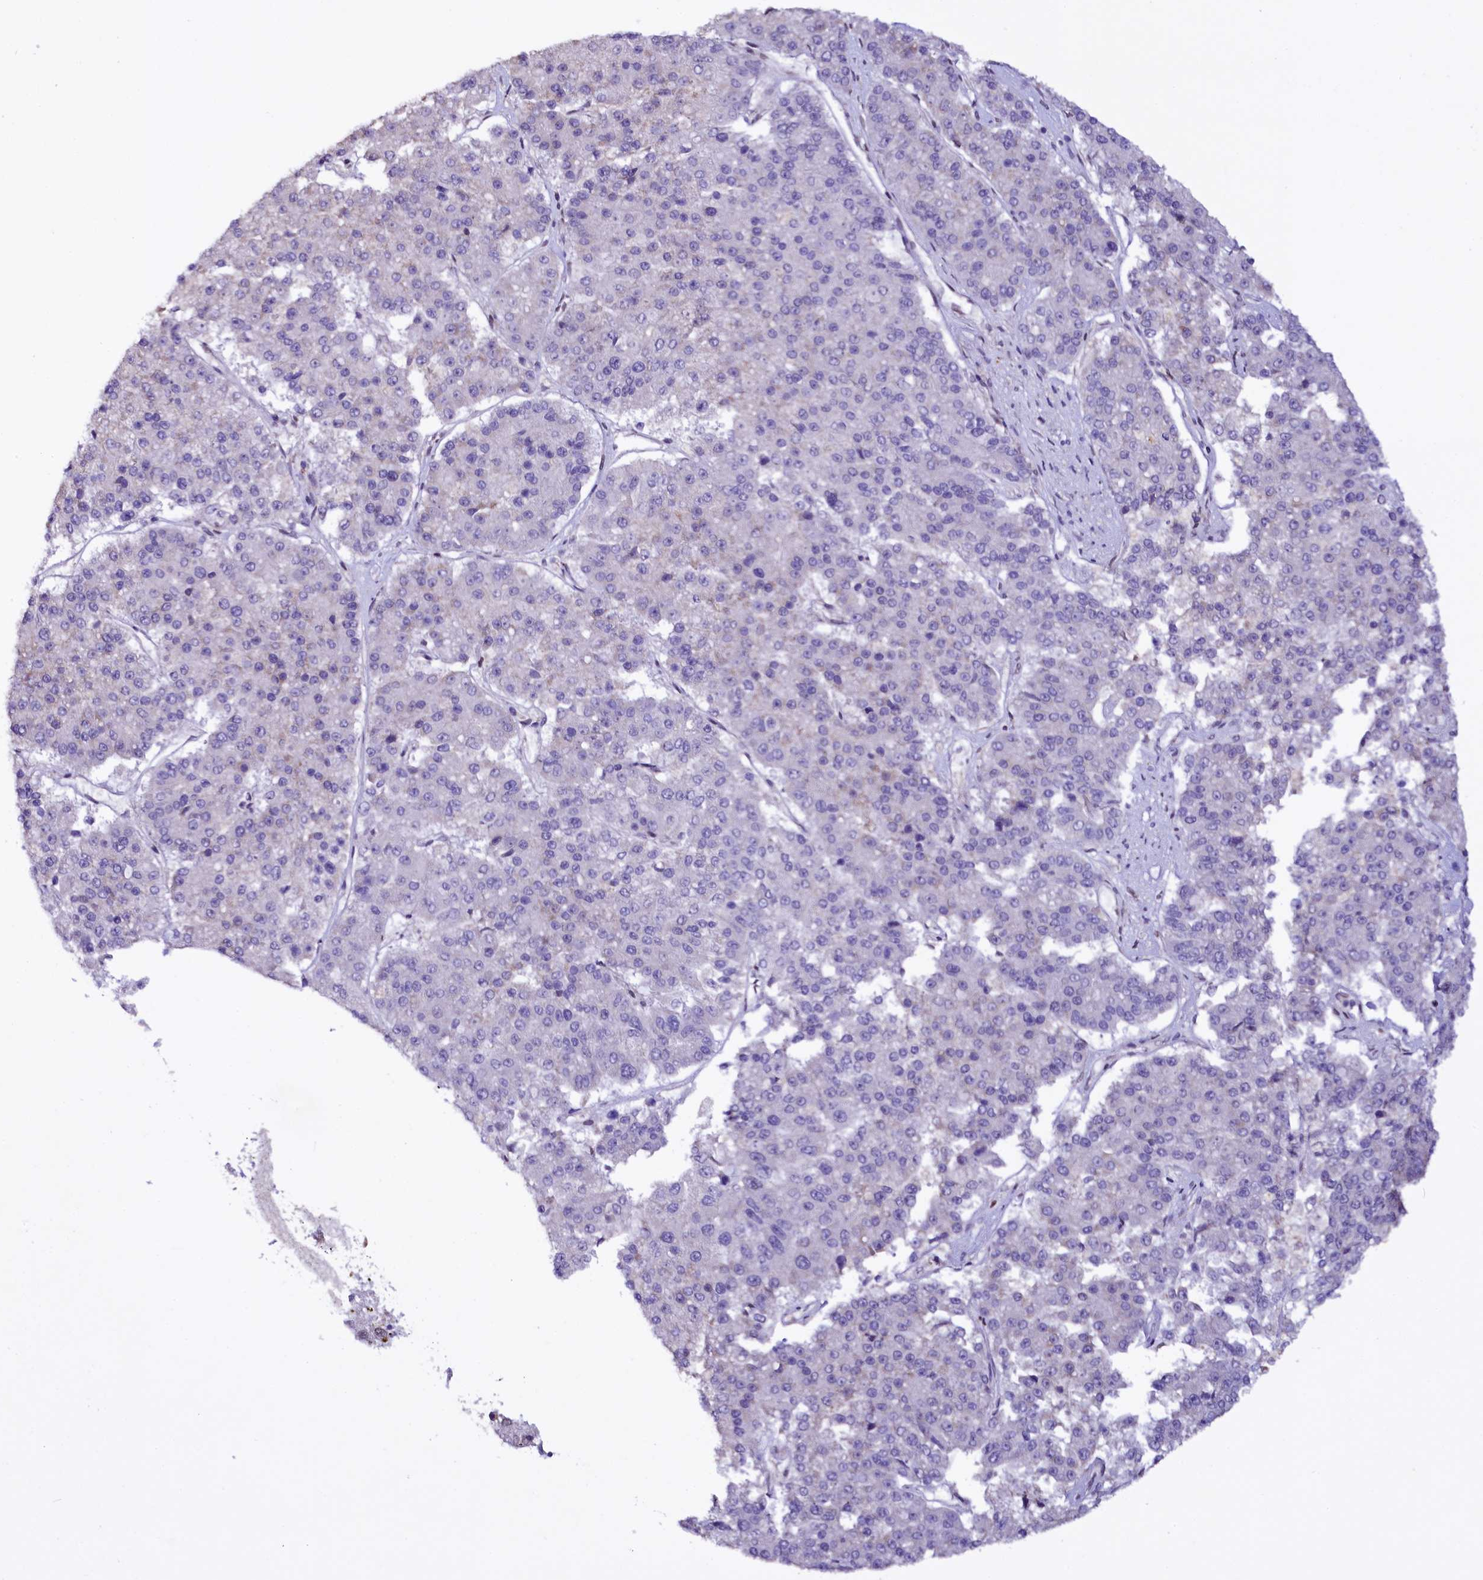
{"staining": {"intensity": "negative", "quantity": "none", "location": "none"}, "tissue": "pancreatic cancer", "cell_type": "Tumor cells", "image_type": "cancer", "snomed": [{"axis": "morphology", "description": "Adenocarcinoma, NOS"}, {"axis": "topography", "description": "Pancreas"}], "caption": "Human pancreatic cancer (adenocarcinoma) stained for a protein using immunohistochemistry exhibits no staining in tumor cells.", "gene": "ZNF226", "patient": {"sex": "male", "age": 50}}